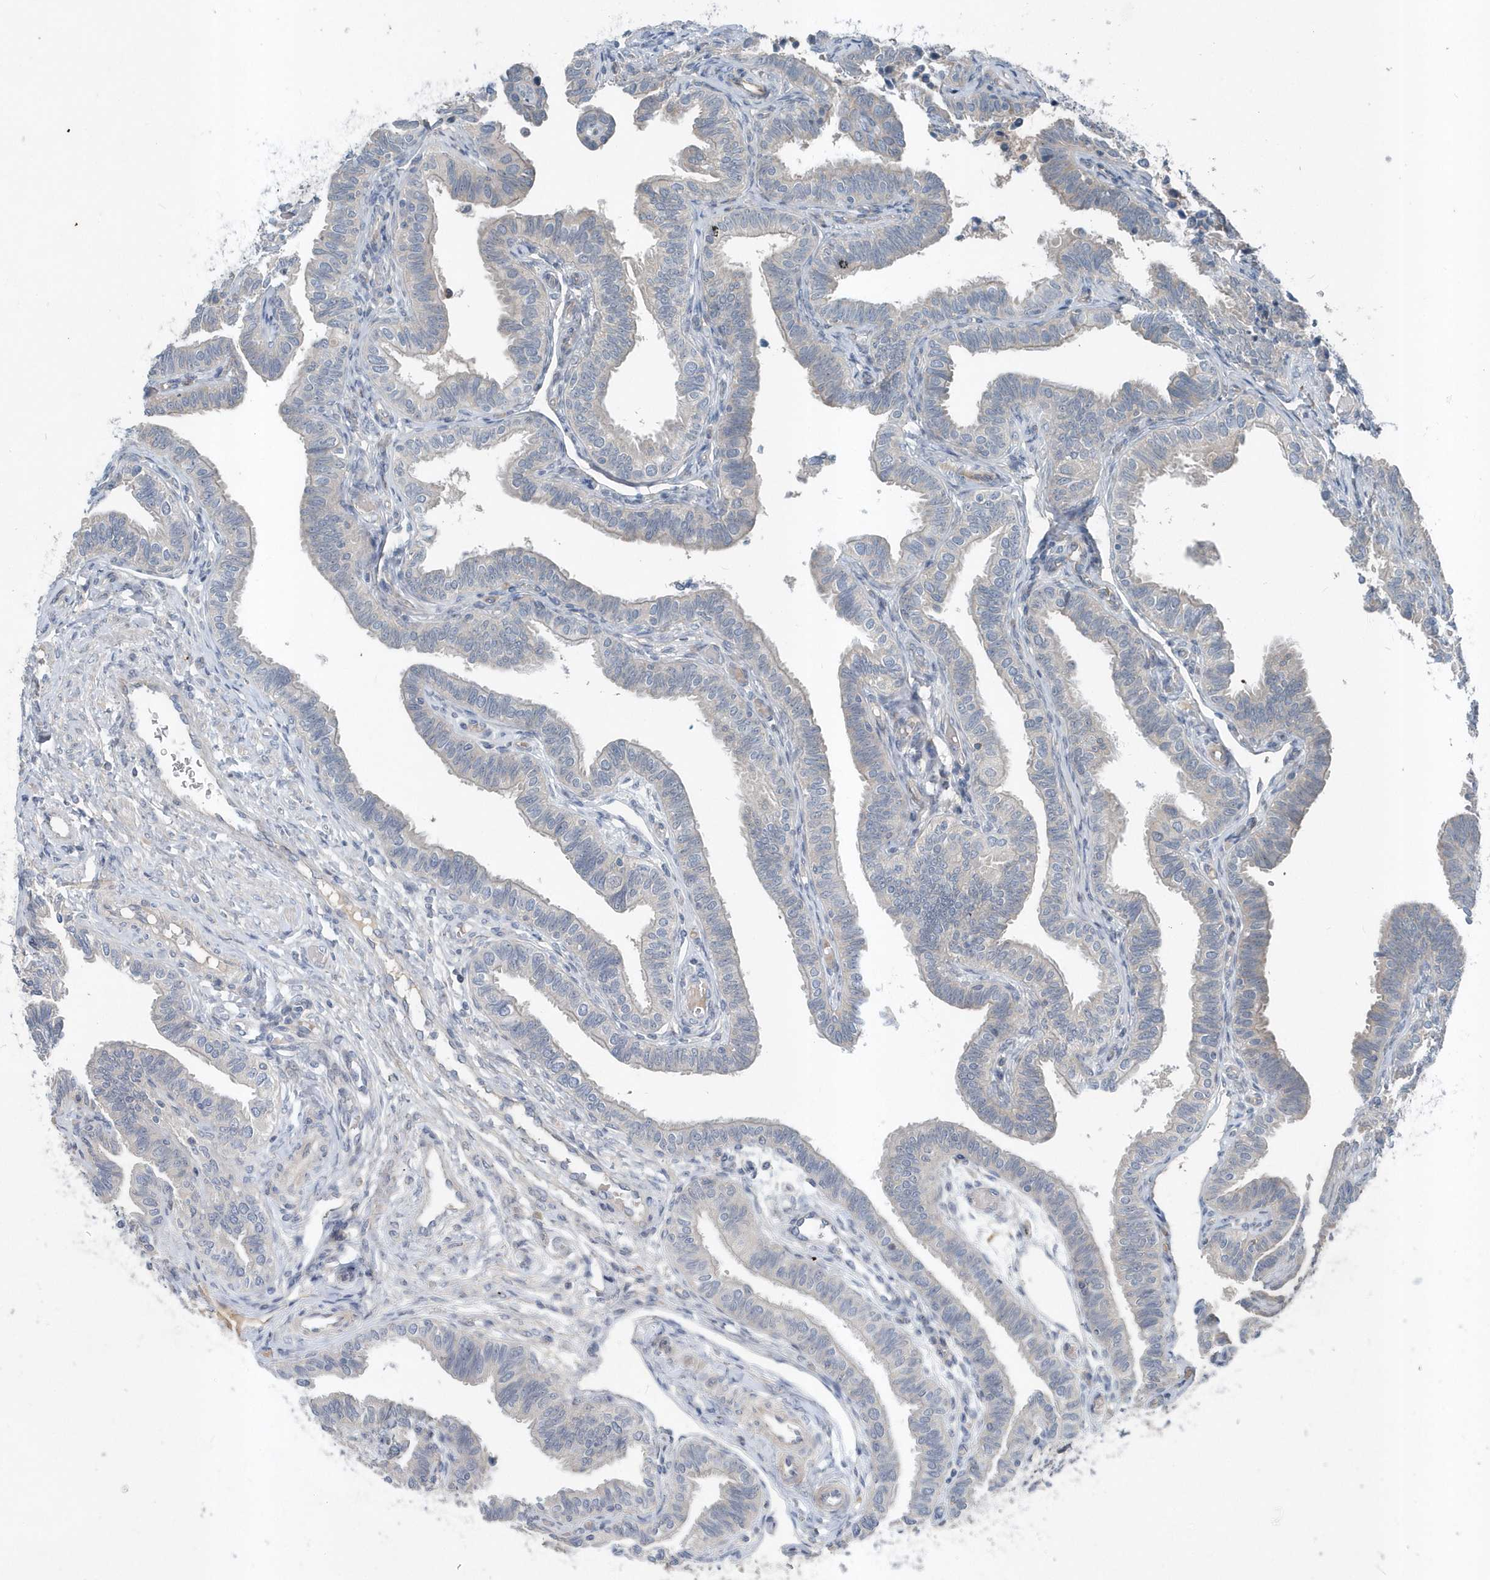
{"staining": {"intensity": "moderate", "quantity": "<25%", "location": "cytoplasmic/membranous"}, "tissue": "fallopian tube", "cell_type": "Glandular cells", "image_type": "normal", "snomed": [{"axis": "morphology", "description": "Normal tissue, NOS"}, {"axis": "topography", "description": "Fallopian tube"}], "caption": "Immunohistochemistry (IHC) of unremarkable fallopian tube demonstrates low levels of moderate cytoplasmic/membranous expression in approximately <25% of glandular cells.", "gene": "MCC", "patient": {"sex": "female", "age": 39}}